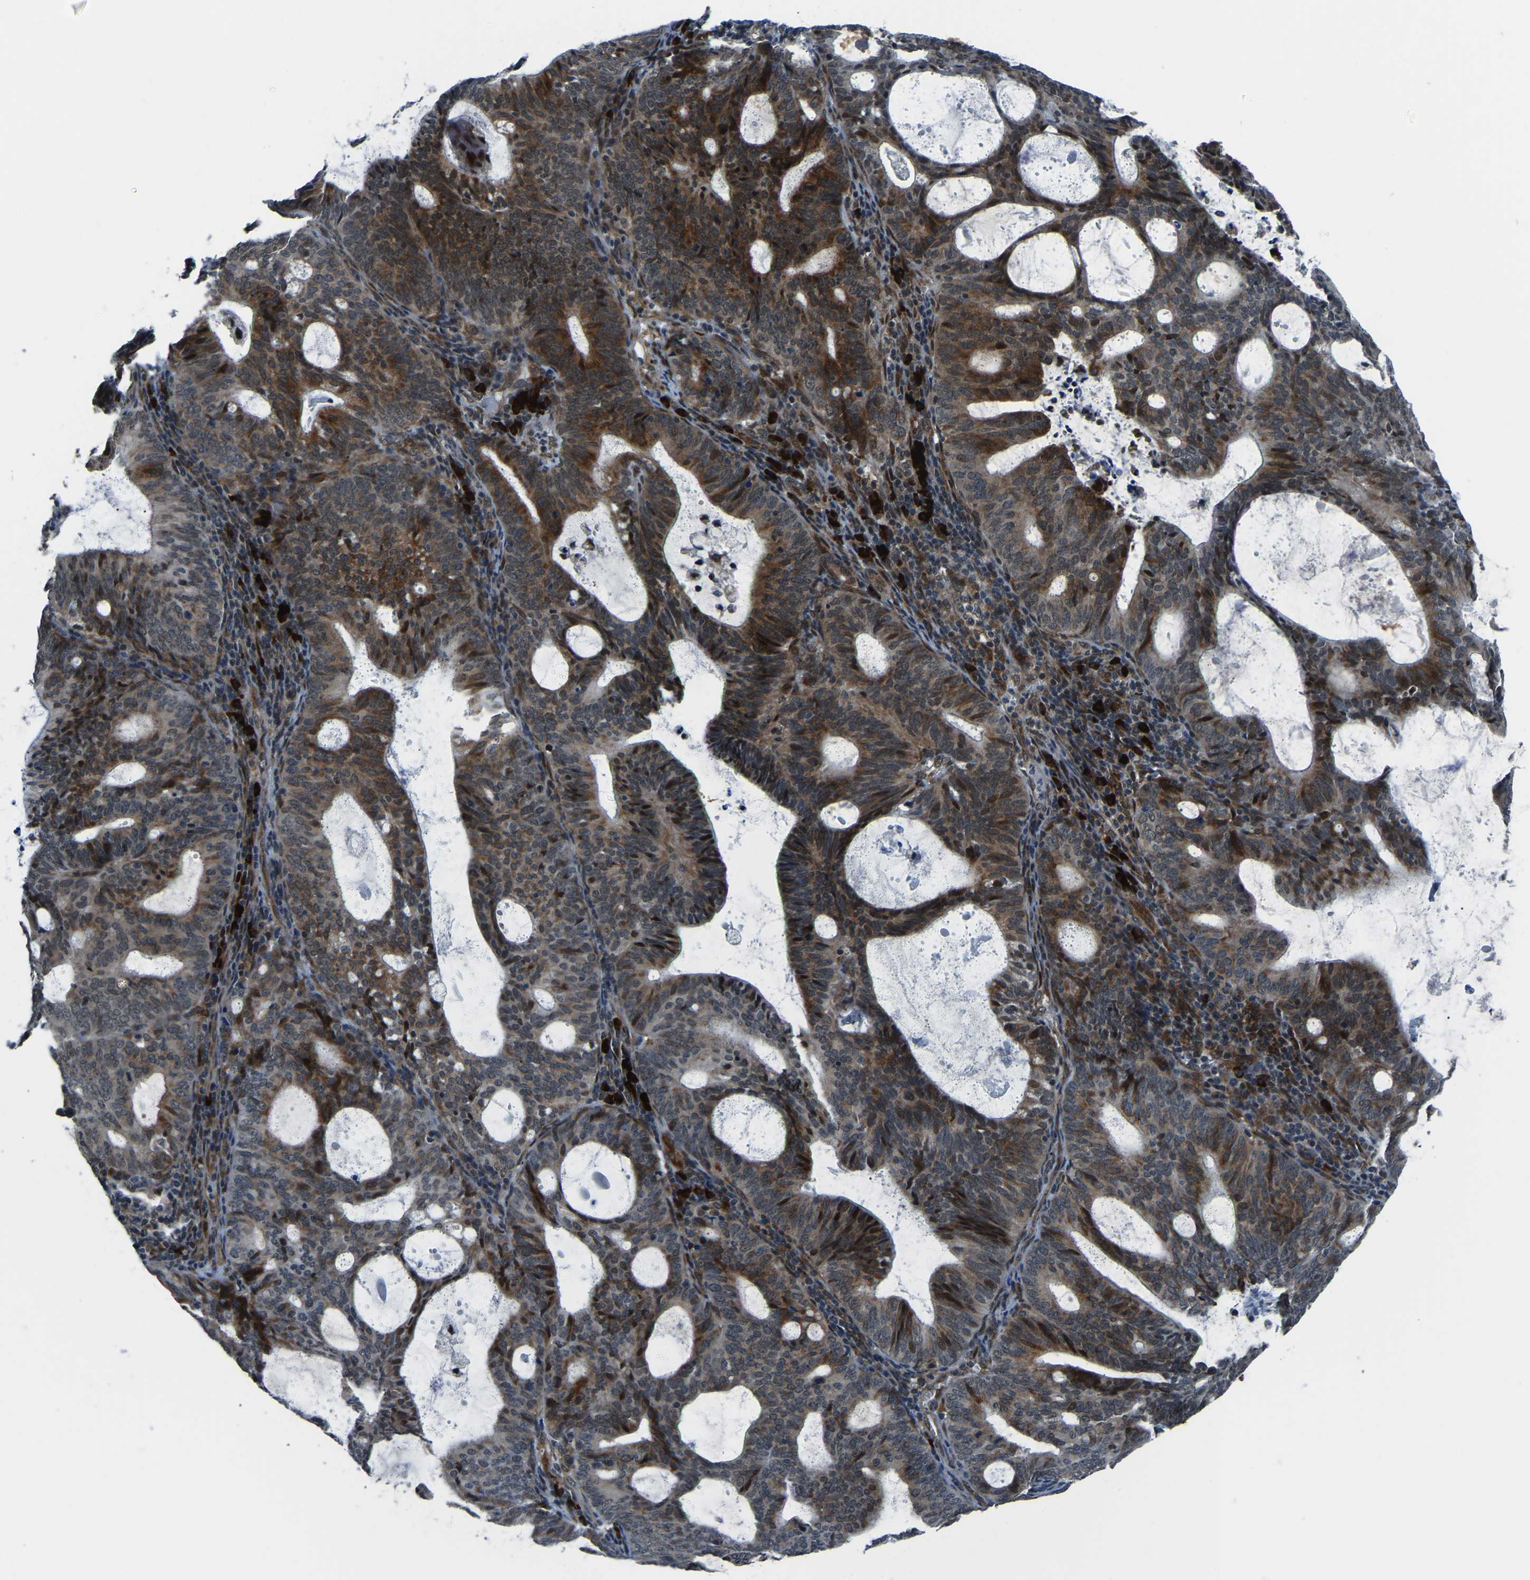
{"staining": {"intensity": "moderate", "quantity": ">75%", "location": "cytoplasmic/membranous,nuclear"}, "tissue": "endometrial cancer", "cell_type": "Tumor cells", "image_type": "cancer", "snomed": [{"axis": "morphology", "description": "Adenocarcinoma, NOS"}, {"axis": "topography", "description": "Uterus"}], "caption": "Endometrial adenocarcinoma stained for a protein (brown) displays moderate cytoplasmic/membranous and nuclear positive positivity in about >75% of tumor cells.", "gene": "ING2", "patient": {"sex": "female", "age": 83}}